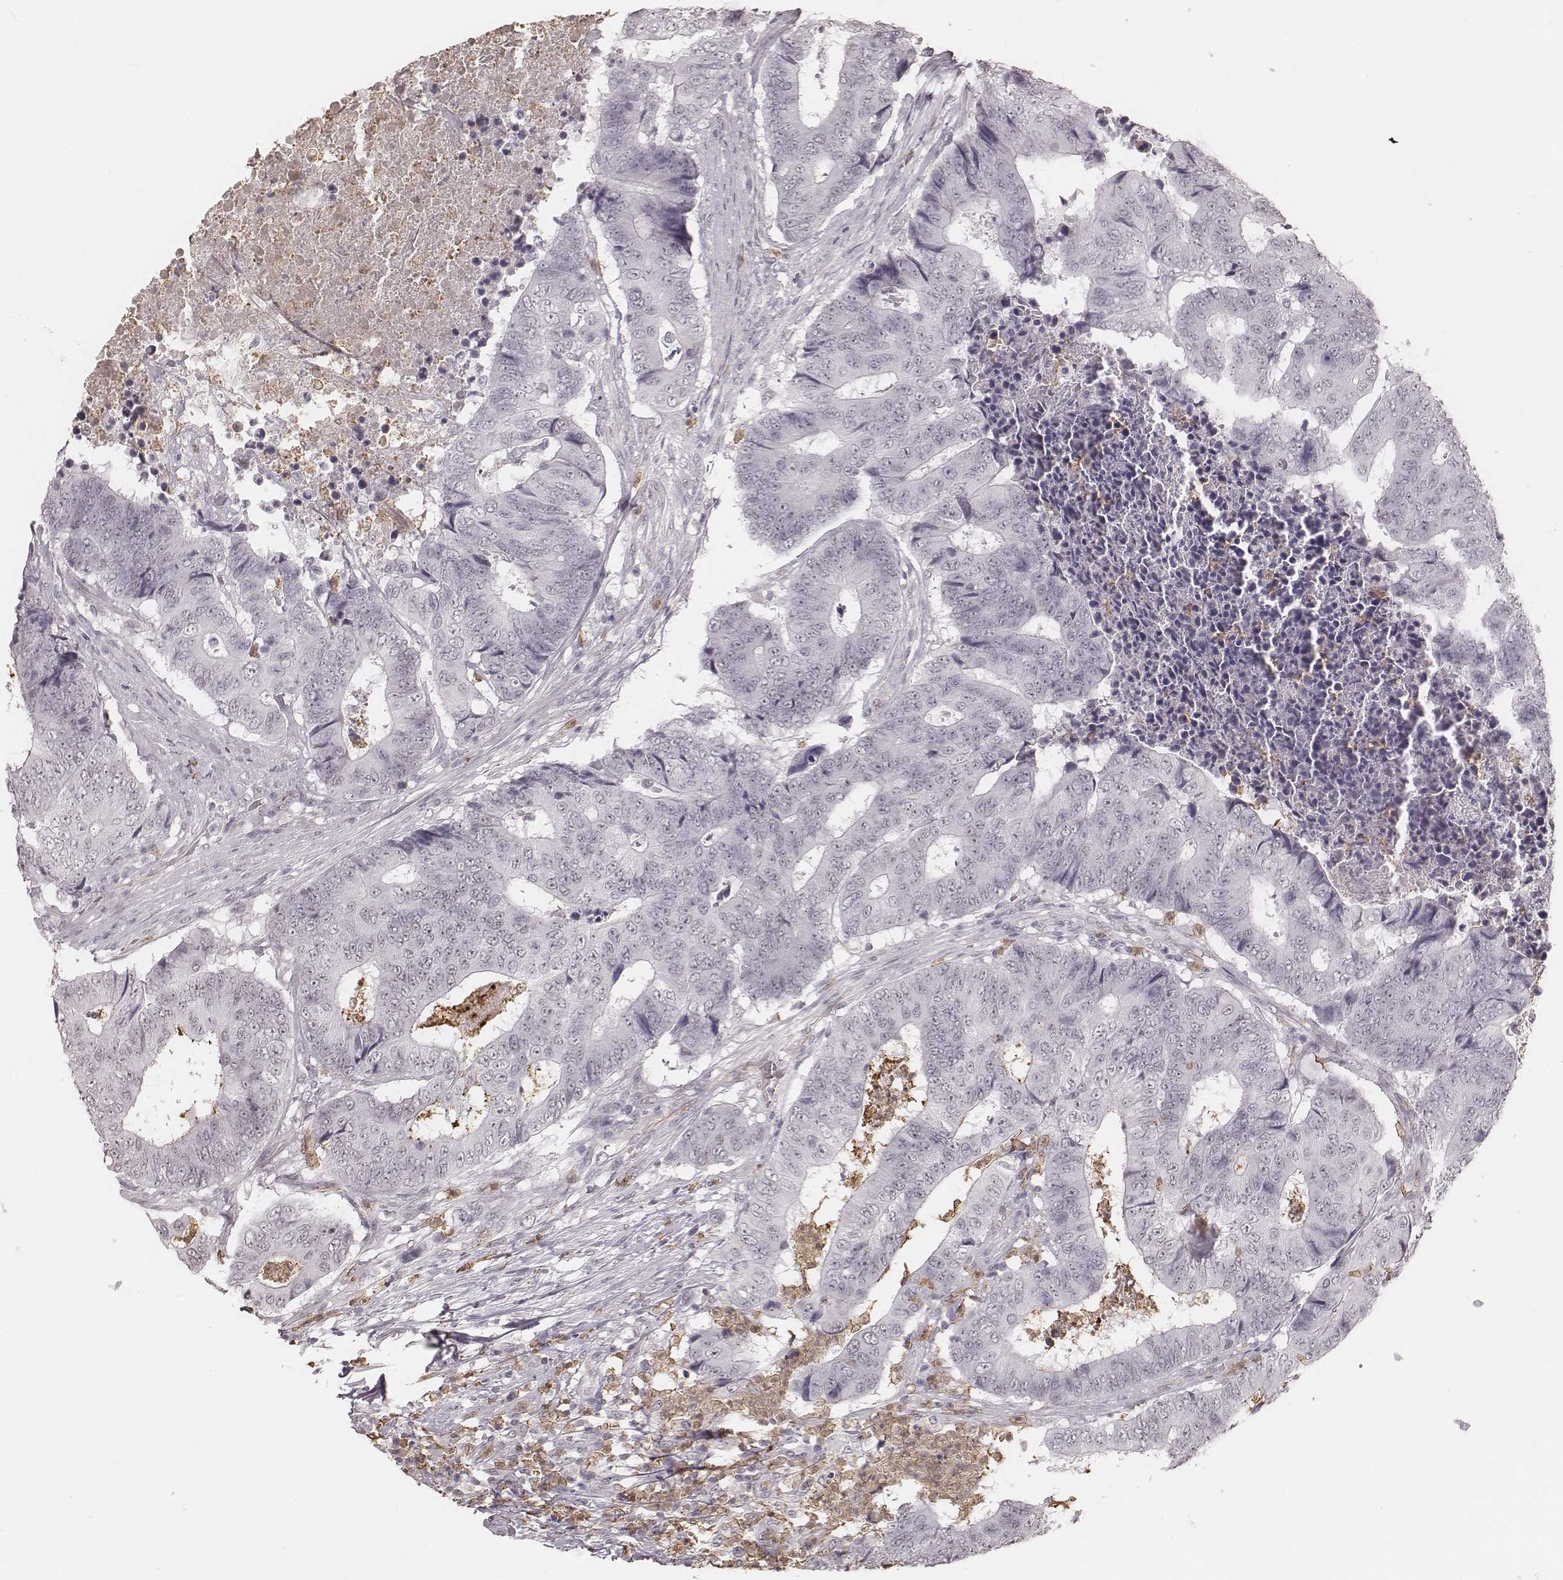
{"staining": {"intensity": "negative", "quantity": "none", "location": "none"}, "tissue": "colorectal cancer", "cell_type": "Tumor cells", "image_type": "cancer", "snomed": [{"axis": "morphology", "description": "Adenocarcinoma, NOS"}, {"axis": "topography", "description": "Colon"}], "caption": "High magnification brightfield microscopy of colorectal cancer (adenocarcinoma) stained with DAB (3,3'-diaminobenzidine) (brown) and counterstained with hematoxylin (blue): tumor cells show no significant expression.", "gene": "KITLG", "patient": {"sex": "female", "age": 48}}